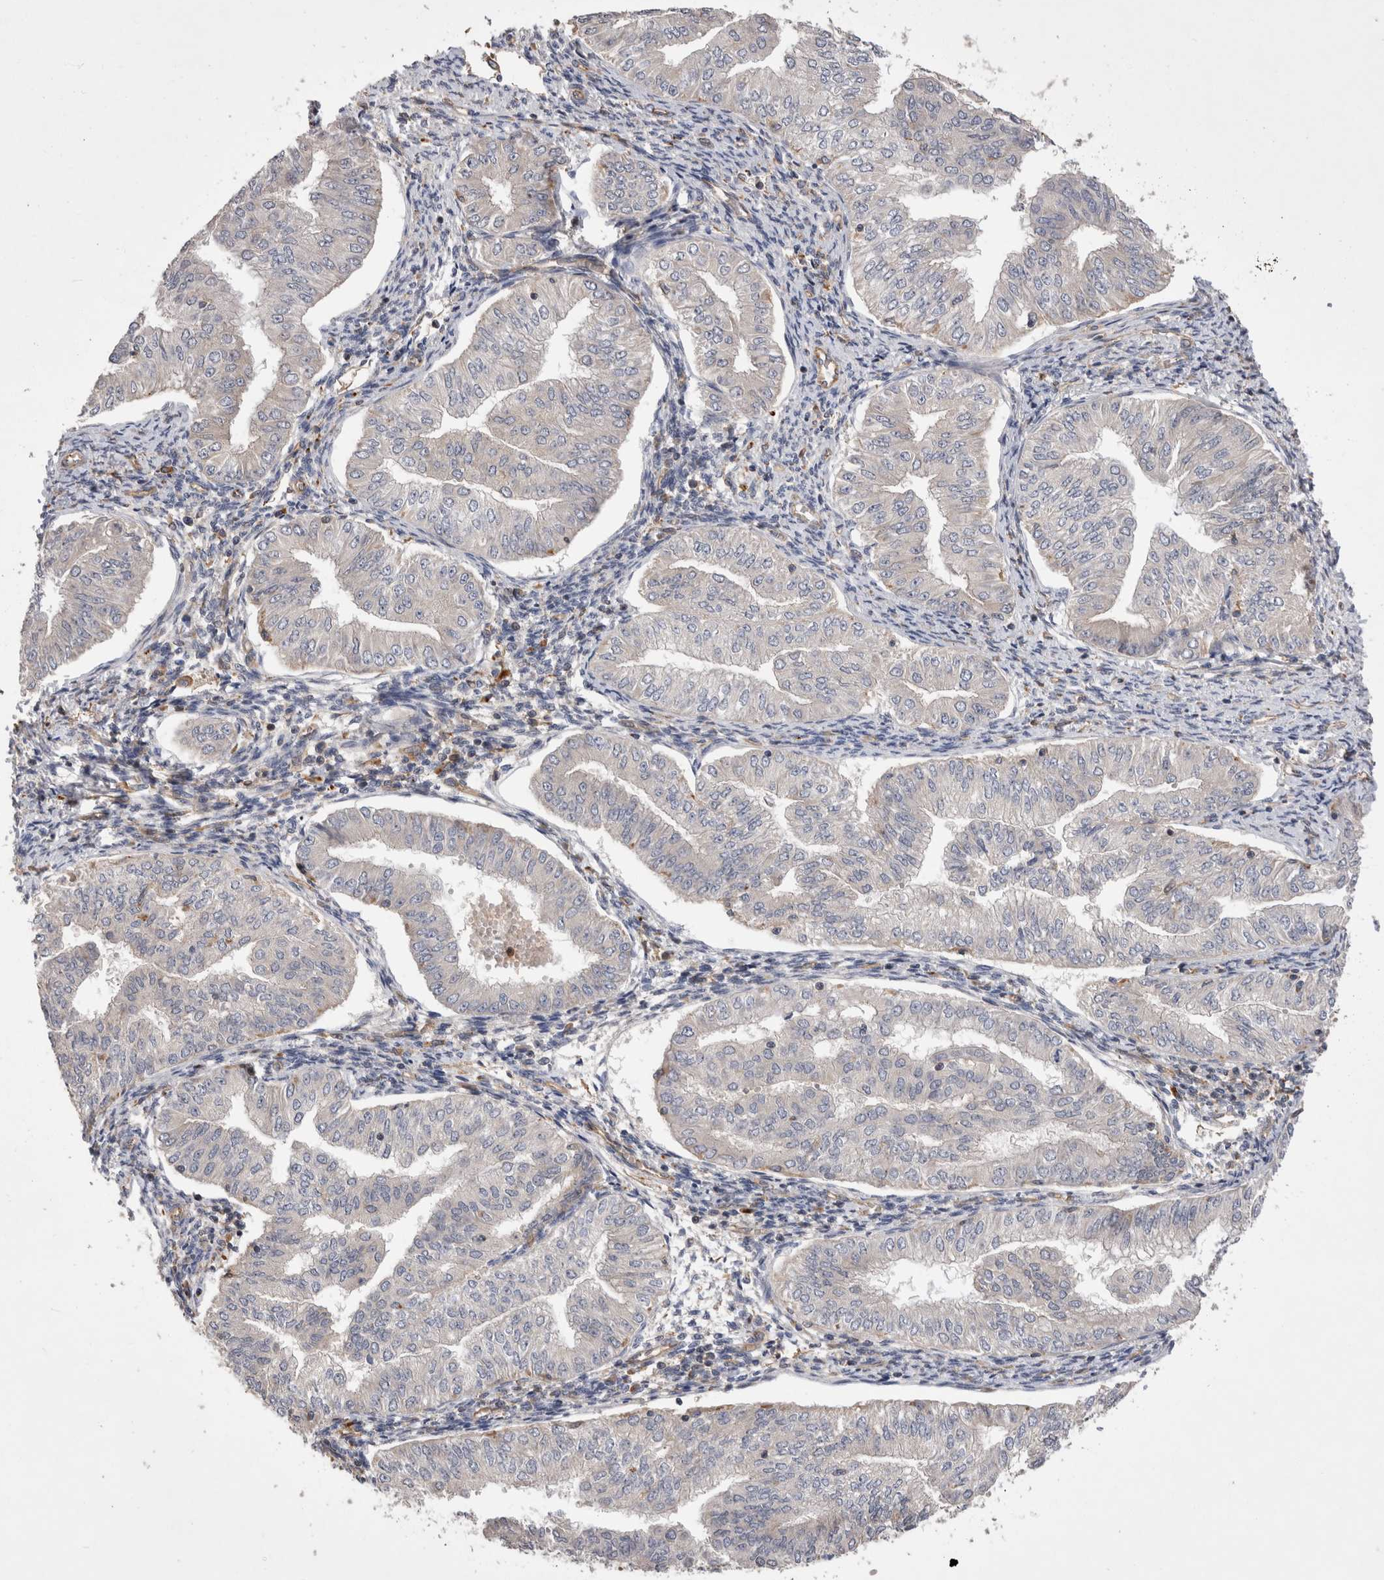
{"staining": {"intensity": "negative", "quantity": "none", "location": "none"}, "tissue": "endometrial cancer", "cell_type": "Tumor cells", "image_type": "cancer", "snomed": [{"axis": "morphology", "description": "Normal tissue, NOS"}, {"axis": "morphology", "description": "Adenocarcinoma, NOS"}, {"axis": "topography", "description": "Endometrium"}], "caption": "Immunohistochemical staining of human endometrial cancer (adenocarcinoma) displays no significant positivity in tumor cells. (Stains: DAB immunohistochemistry (IHC) with hematoxylin counter stain, Microscopy: brightfield microscopy at high magnification).", "gene": "BNIP2", "patient": {"sex": "female", "age": 53}}